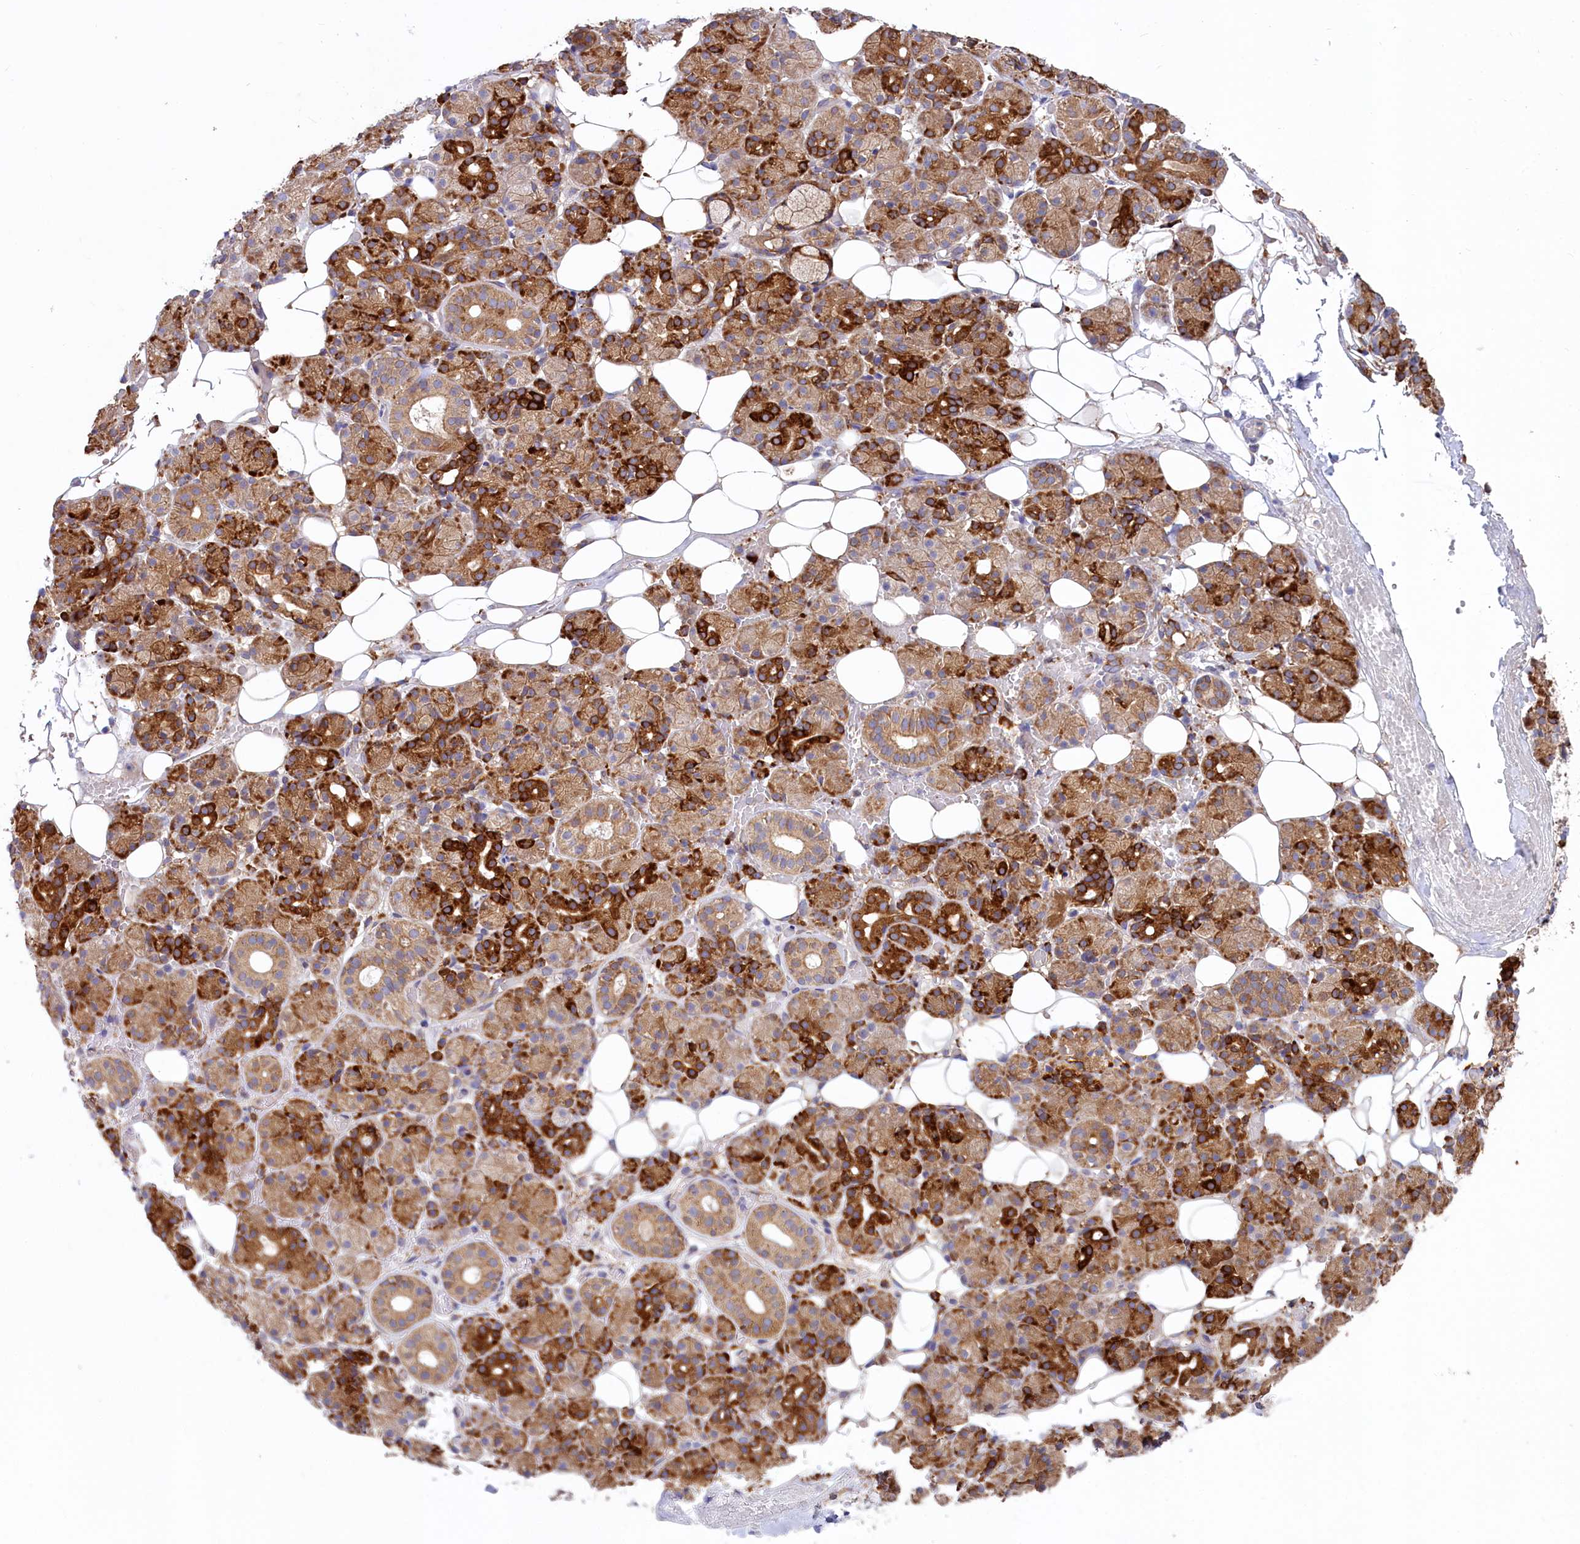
{"staining": {"intensity": "strong", "quantity": "25%-75%", "location": "cytoplasmic/membranous"}, "tissue": "salivary gland", "cell_type": "Glandular cells", "image_type": "normal", "snomed": [{"axis": "morphology", "description": "Normal tissue, NOS"}, {"axis": "topography", "description": "Salivary gland"}], "caption": "The histopathology image reveals immunohistochemical staining of benign salivary gland. There is strong cytoplasmic/membranous staining is seen in about 25%-75% of glandular cells.", "gene": "CHID1", "patient": {"sex": "male", "age": 63}}